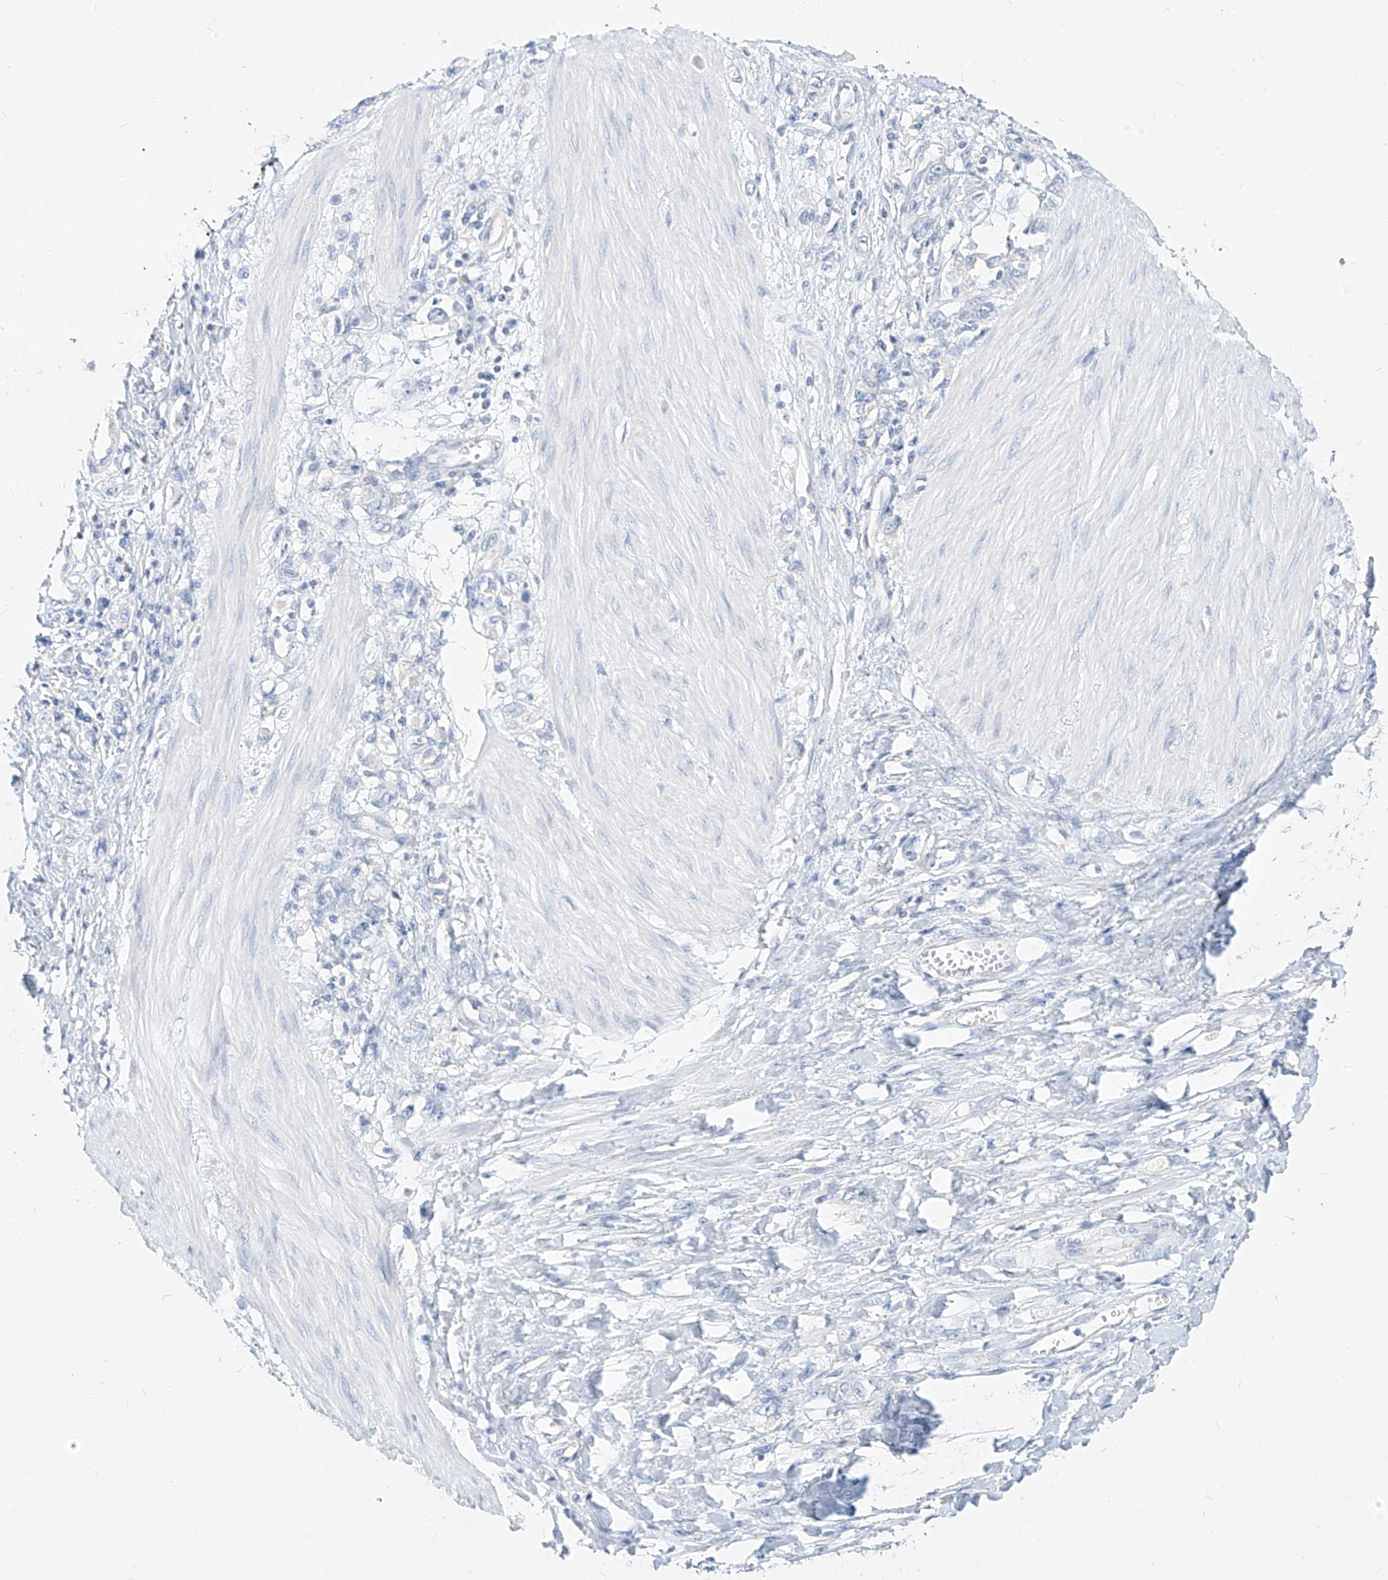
{"staining": {"intensity": "negative", "quantity": "none", "location": "none"}, "tissue": "stomach cancer", "cell_type": "Tumor cells", "image_type": "cancer", "snomed": [{"axis": "morphology", "description": "Adenocarcinoma, NOS"}, {"axis": "topography", "description": "Stomach"}], "caption": "This is an immunohistochemistry micrograph of stomach adenocarcinoma. There is no staining in tumor cells.", "gene": "ZZEF1", "patient": {"sex": "female", "age": 76}}